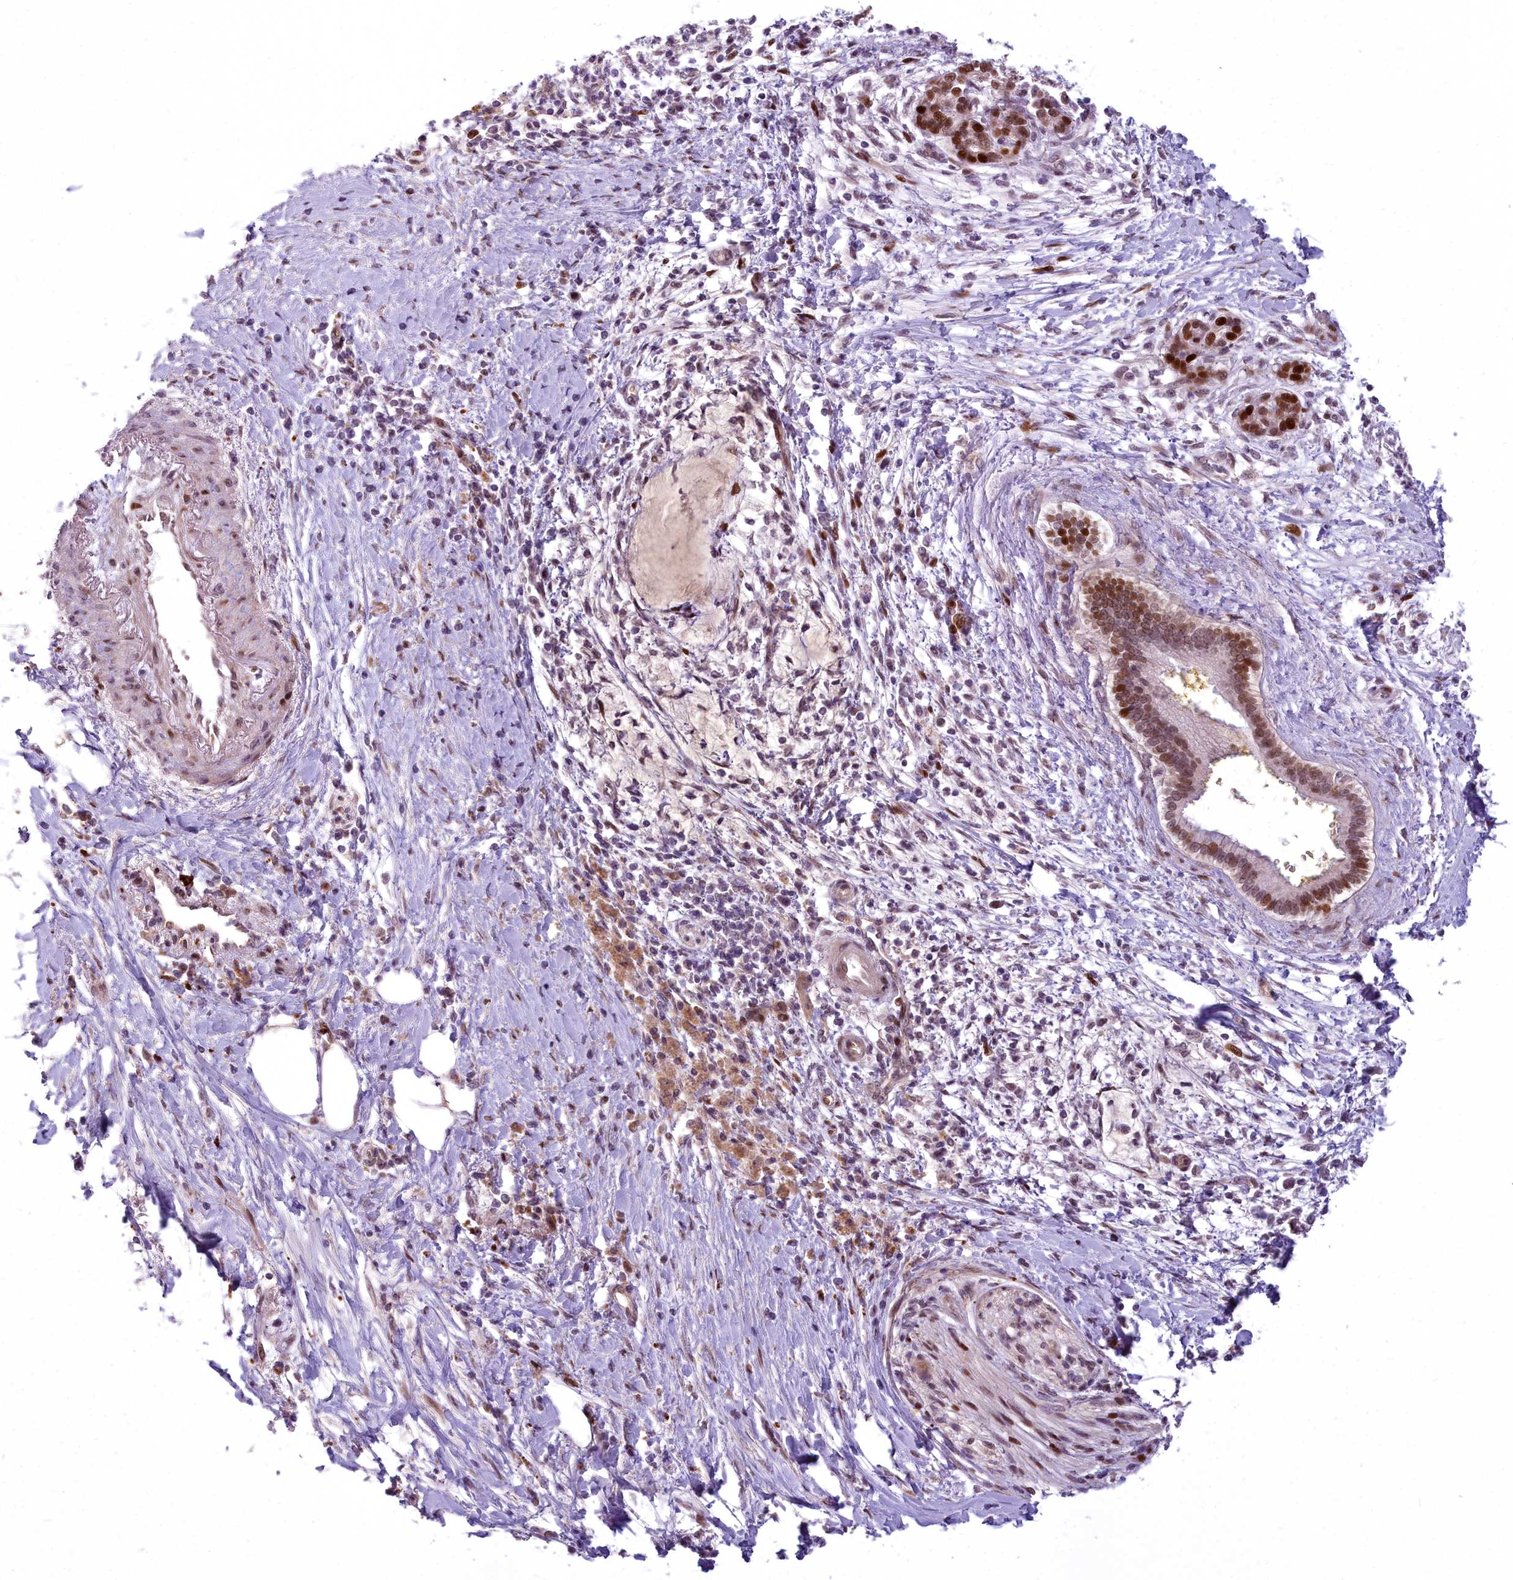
{"staining": {"intensity": "moderate", "quantity": ">75%", "location": "nuclear"}, "tissue": "pancreatic cancer", "cell_type": "Tumor cells", "image_type": "cancer", "snomed": [{"axis": "morphology", "description": "Adenocarcinoma, NOS"}, {"axis": "topography", "description": "Pancreas"}], "caption": "DAB (3,3'-diaminobenzidine) immunohistochemical staining of human pancreatic adenocarcinoma shows moderate nuclear protein staining in about >75% of tumor cells. The staining was performed using DAB (3,3'-diaminobenzidine) to visualize the protein expression in brown, while the nuclei were stained in blue with hematoxylin (Magnification: 20x).", "gene": "AP1M1", "patient": {"sex": "male", "age": 58}}